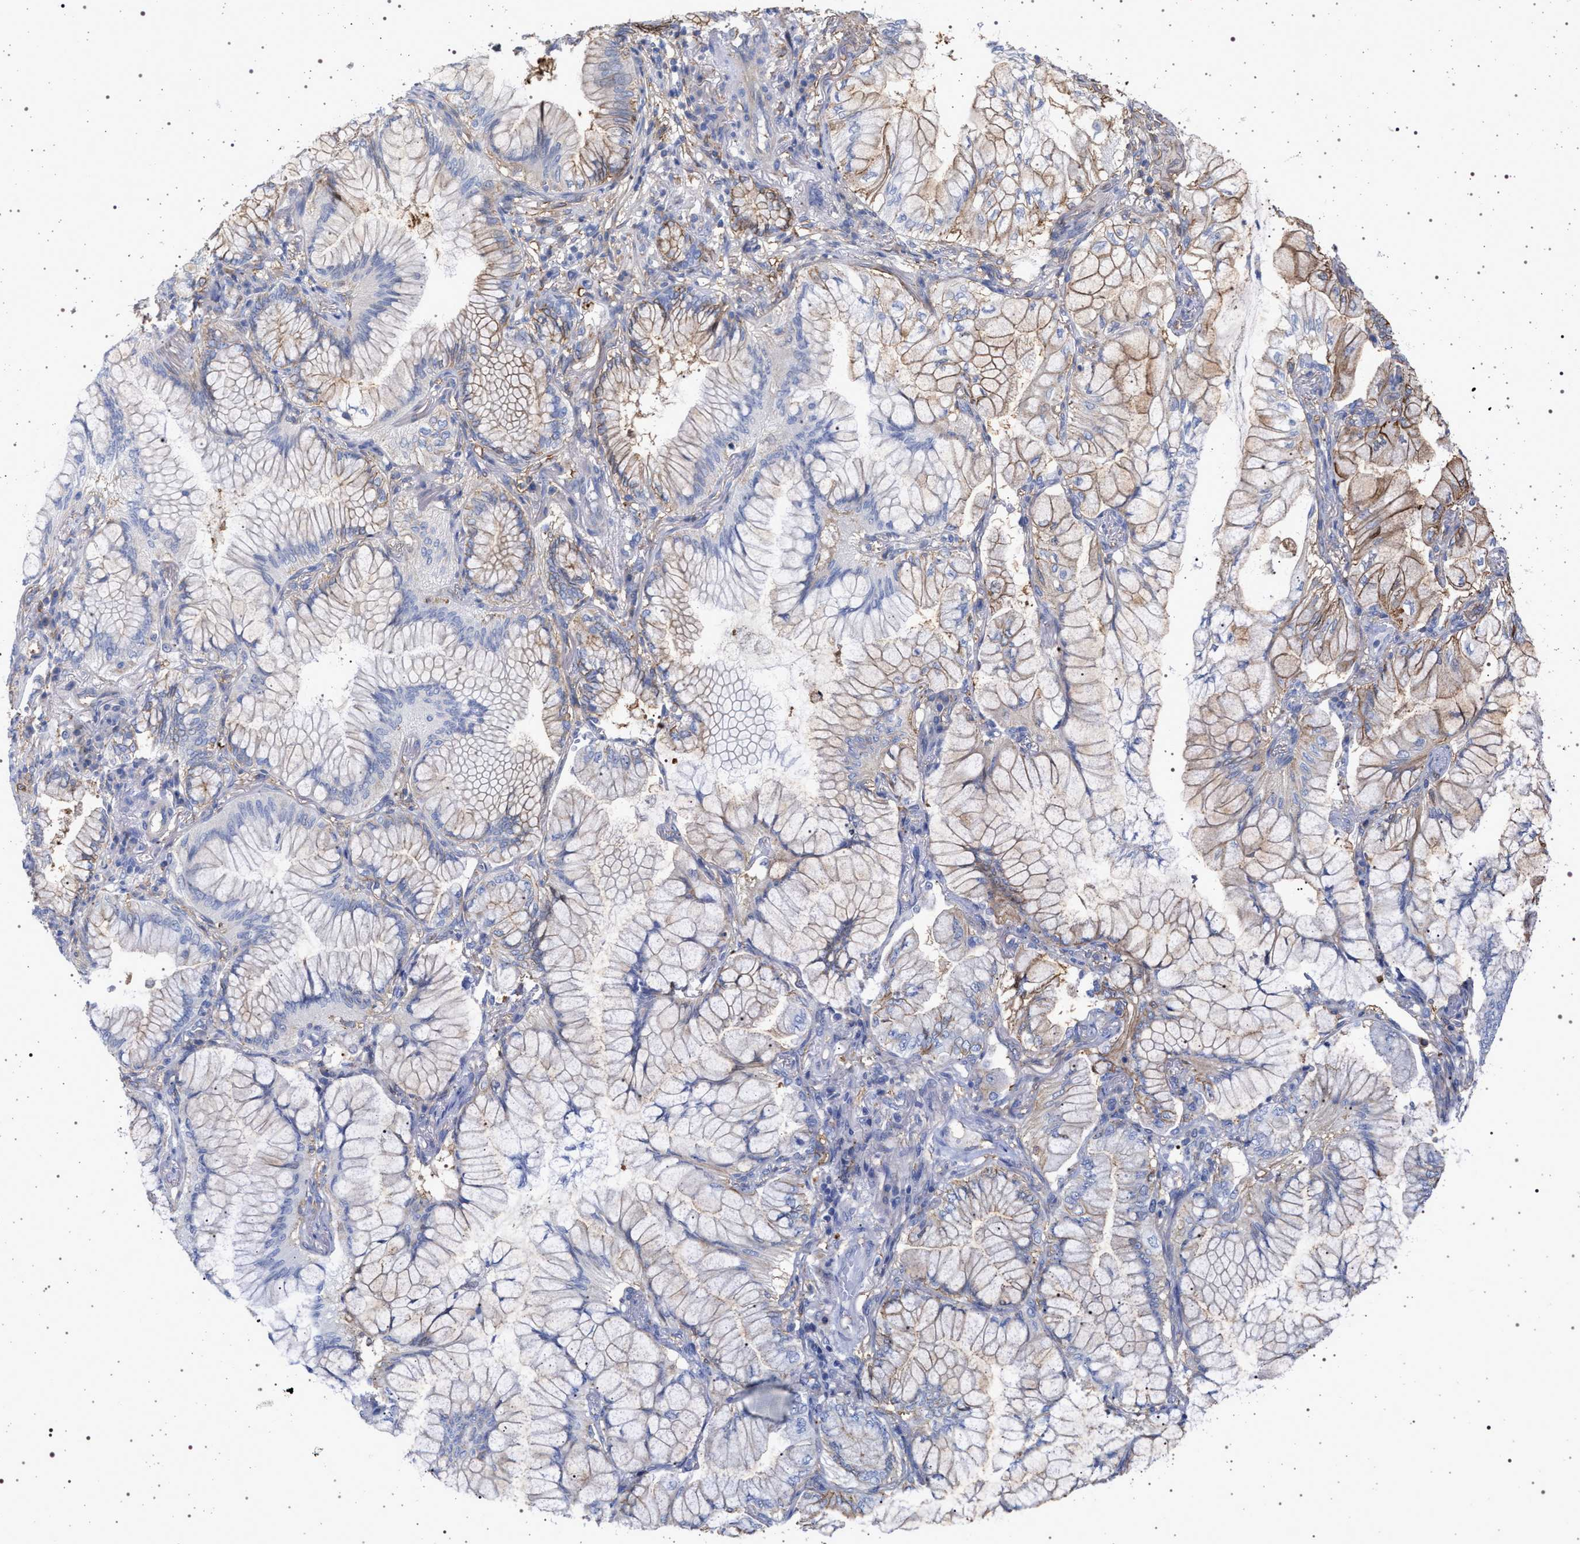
{"staining": {"intensity": "weak", "quantity": "25%-75%", "location": "cytoplasmic/membranous"}, "tissue": "lung cancer", "cell_type": "Tumor cells", "image_type": "cancer", "snomed": [{"axis": "morphology", "description": "Adenocarcinoma, NOS"}, {"axis": "topography", "description": "Lung"}], "caption": "Immunohistochemical staining of lung adenocarcinoma demonstrates low levels of weak cytoplasmic/membranous positivity in approximately 25%-75% of tumor cells. (brown staining indicates protein expression, while blue staining denotes nuclei).", "gene": "PLG", "patient": {"sex": "female", "age": 70}}